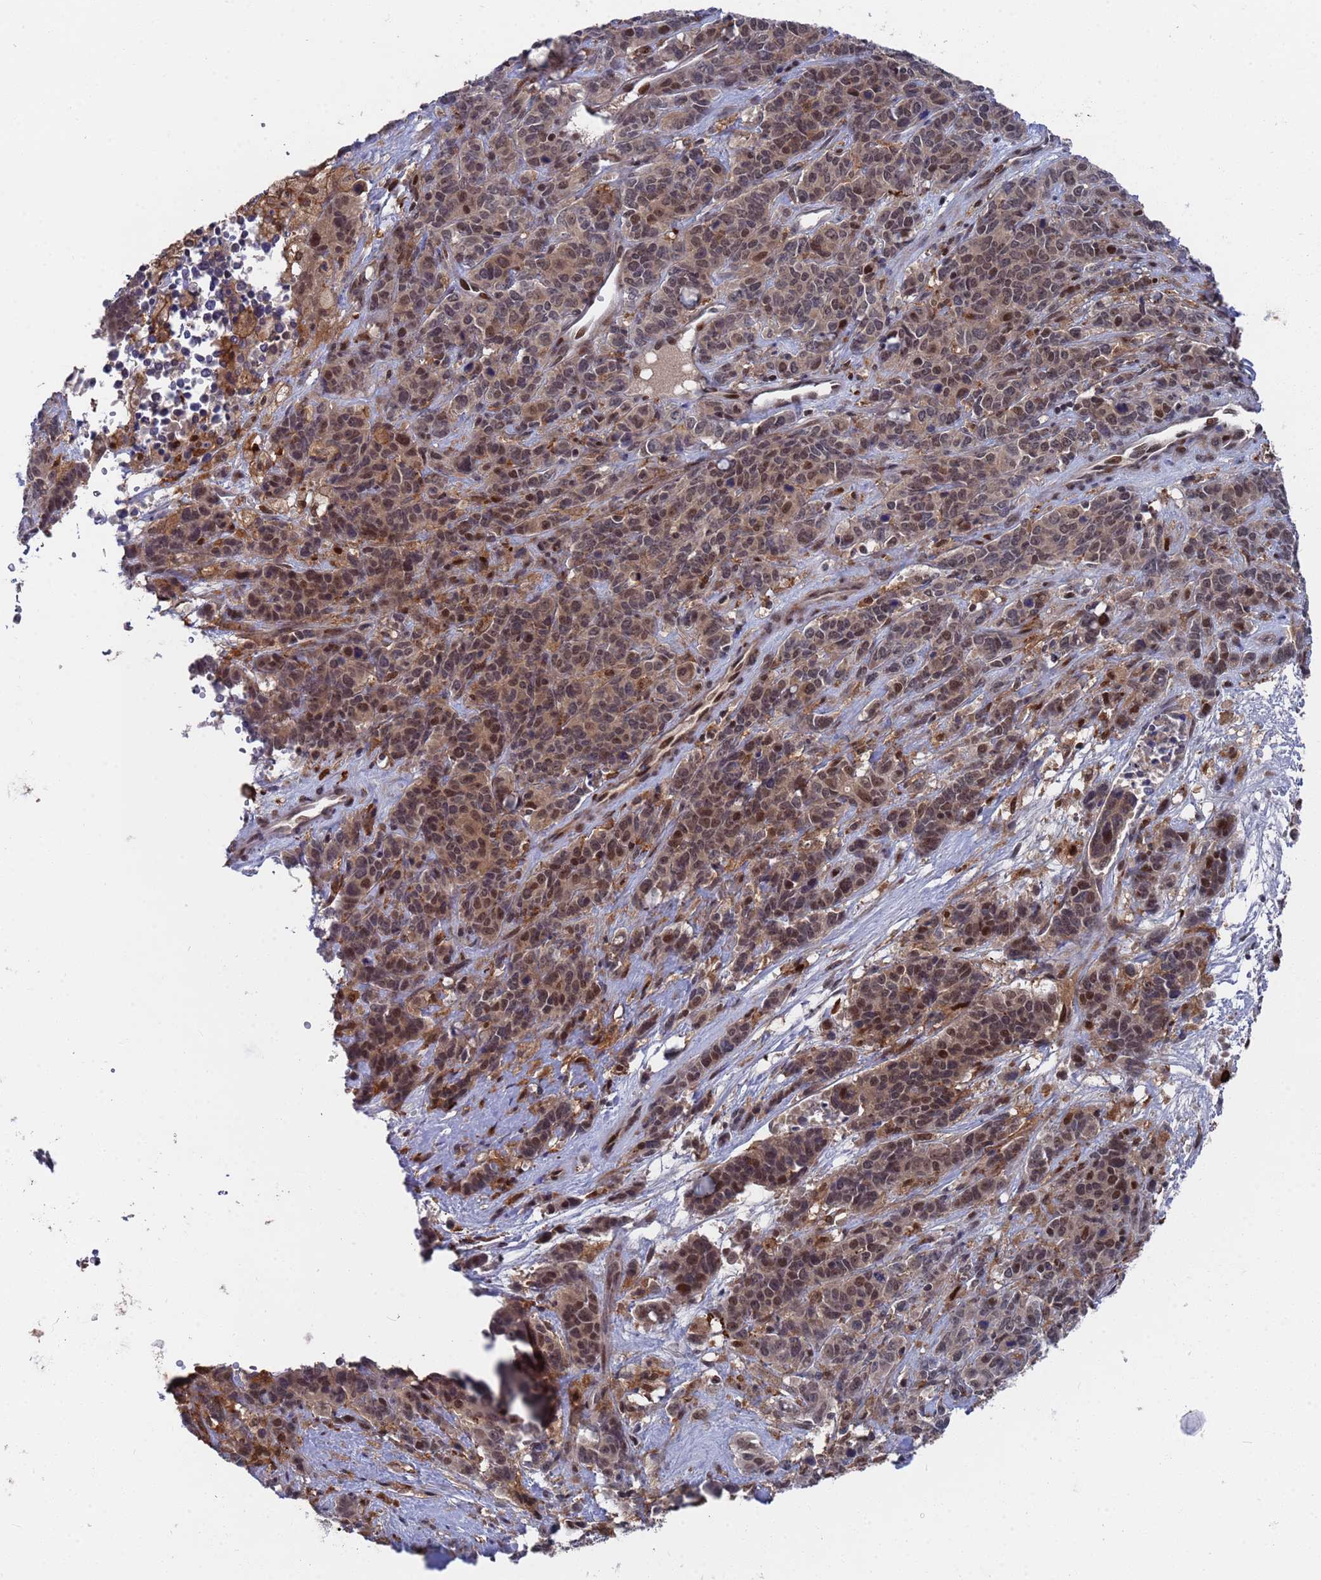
{"staining": {"intensity": "moderate", "quantity": "<25%", "location": "nuclear"}, "tissue": "cervical cancer", "cell_type": "Tumor cells", "image_type": "cancer", "snomed": [{"axis": "morphology", "description": "Squamous cell carcinoma, NOS"}, {"axis": "topography", "description": "Cervix"}], "caption": "IHC (DAB (3,3'-diaminobenzidine)) staining of cervical cancer (squamous cell carcinoma) shows moderate nuclear protein positivity in about <25% of tumor cells.", "gene": "TMBIM6", "patient": {"sex": "female", "age": 60}}